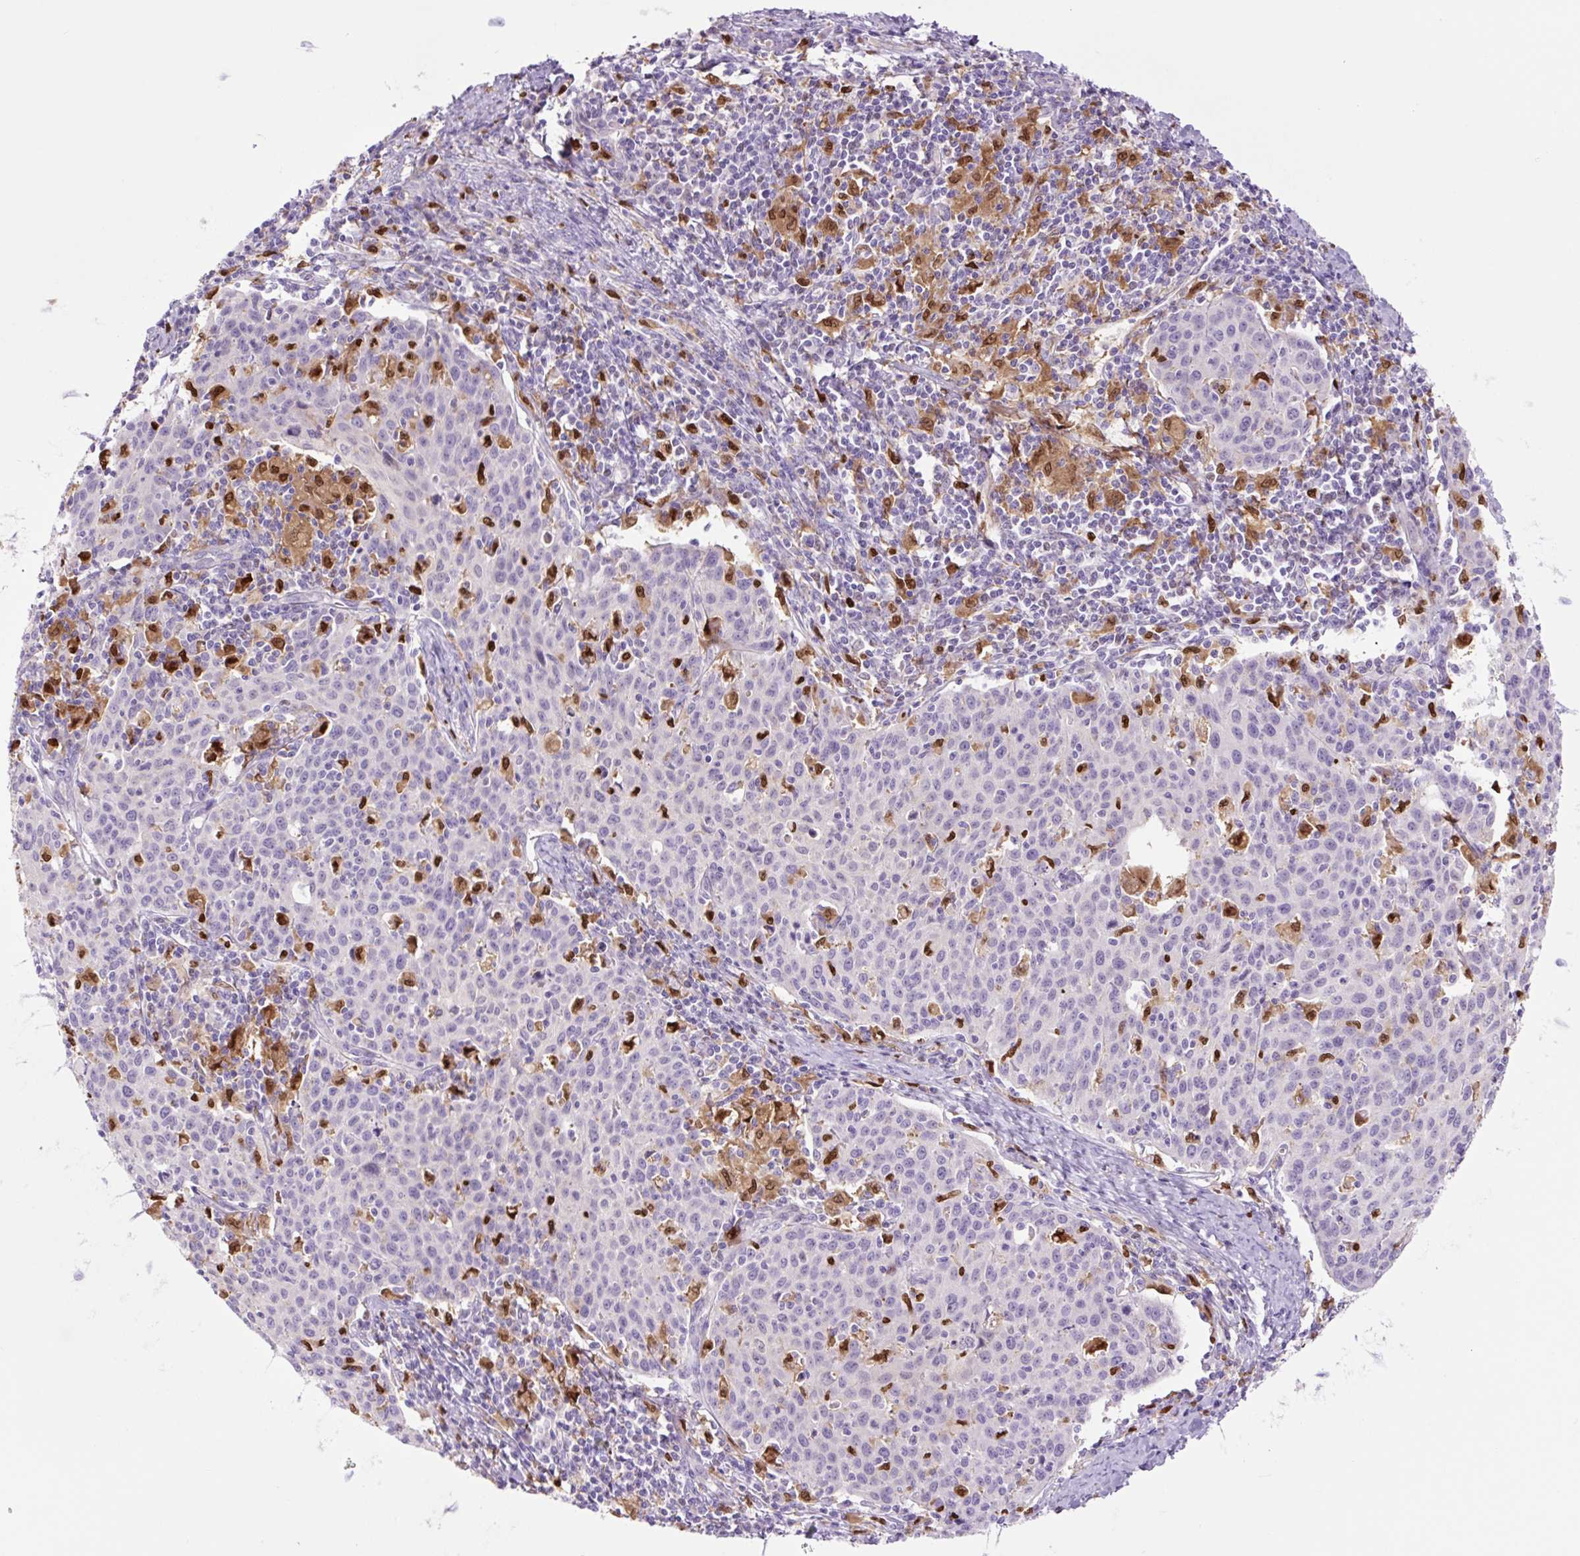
{"staining": {"intensity": "negative", "quantity": "none", "location": "none"}, "tissue": "cervical cancer", "cell_type": "Tumor cells", "image_type": "cancer", "snomed": [{"axis": "morphology", "description": "Squamous cell carcinoma, NOS"}, {"axis": "topography", "description": "Cervix"}], "caption": "DAB immunohistochemical staining of squamous cell carcinoma (cervical) displays no significant positivity in tumor cells.", "gene": "SPI1", "patient": {"sex": "female", "age": 38}}